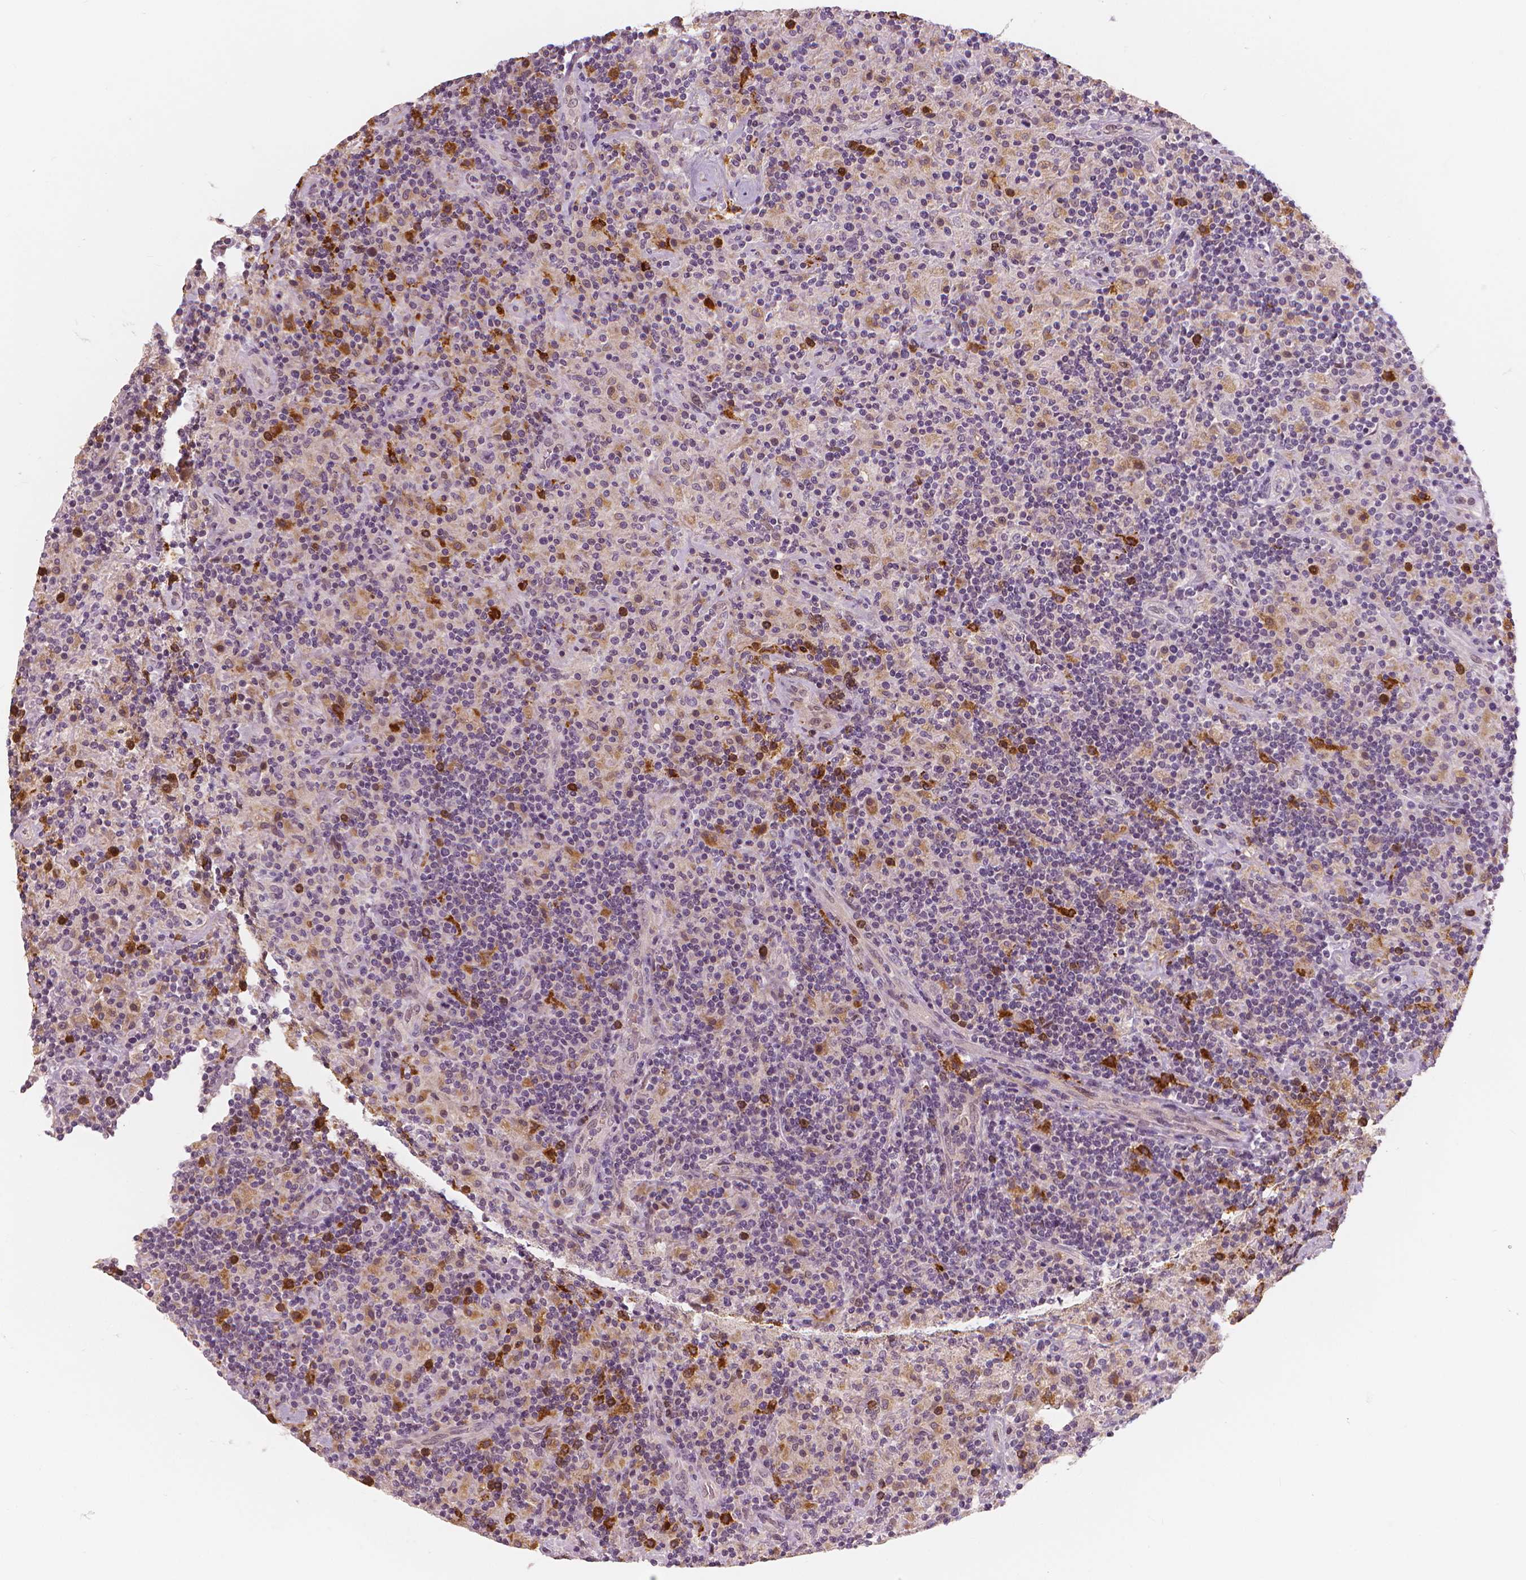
{"staining": {"intensity": "negative", "quantity": "none", "location": "none"}, "tissue": "lymphoma", "cell_type": "Tumor cells", "image_type": "cancer", "snomed": [{"axis": "morphology", "description": "Hodgkin's disease, NOS"}, {"axis": "topography", "description": "Lymph node"}], "caption": "Tumor cells are negative for brown protein staining in lymphoma. The staining was performed using DAB to visualize the protein expression in brown, while the nuclei were stained in blue with hematoxylin (Magnification: 20x).", "gene": "RNASE7", "patient": {"sex": "male", "age": 70}}